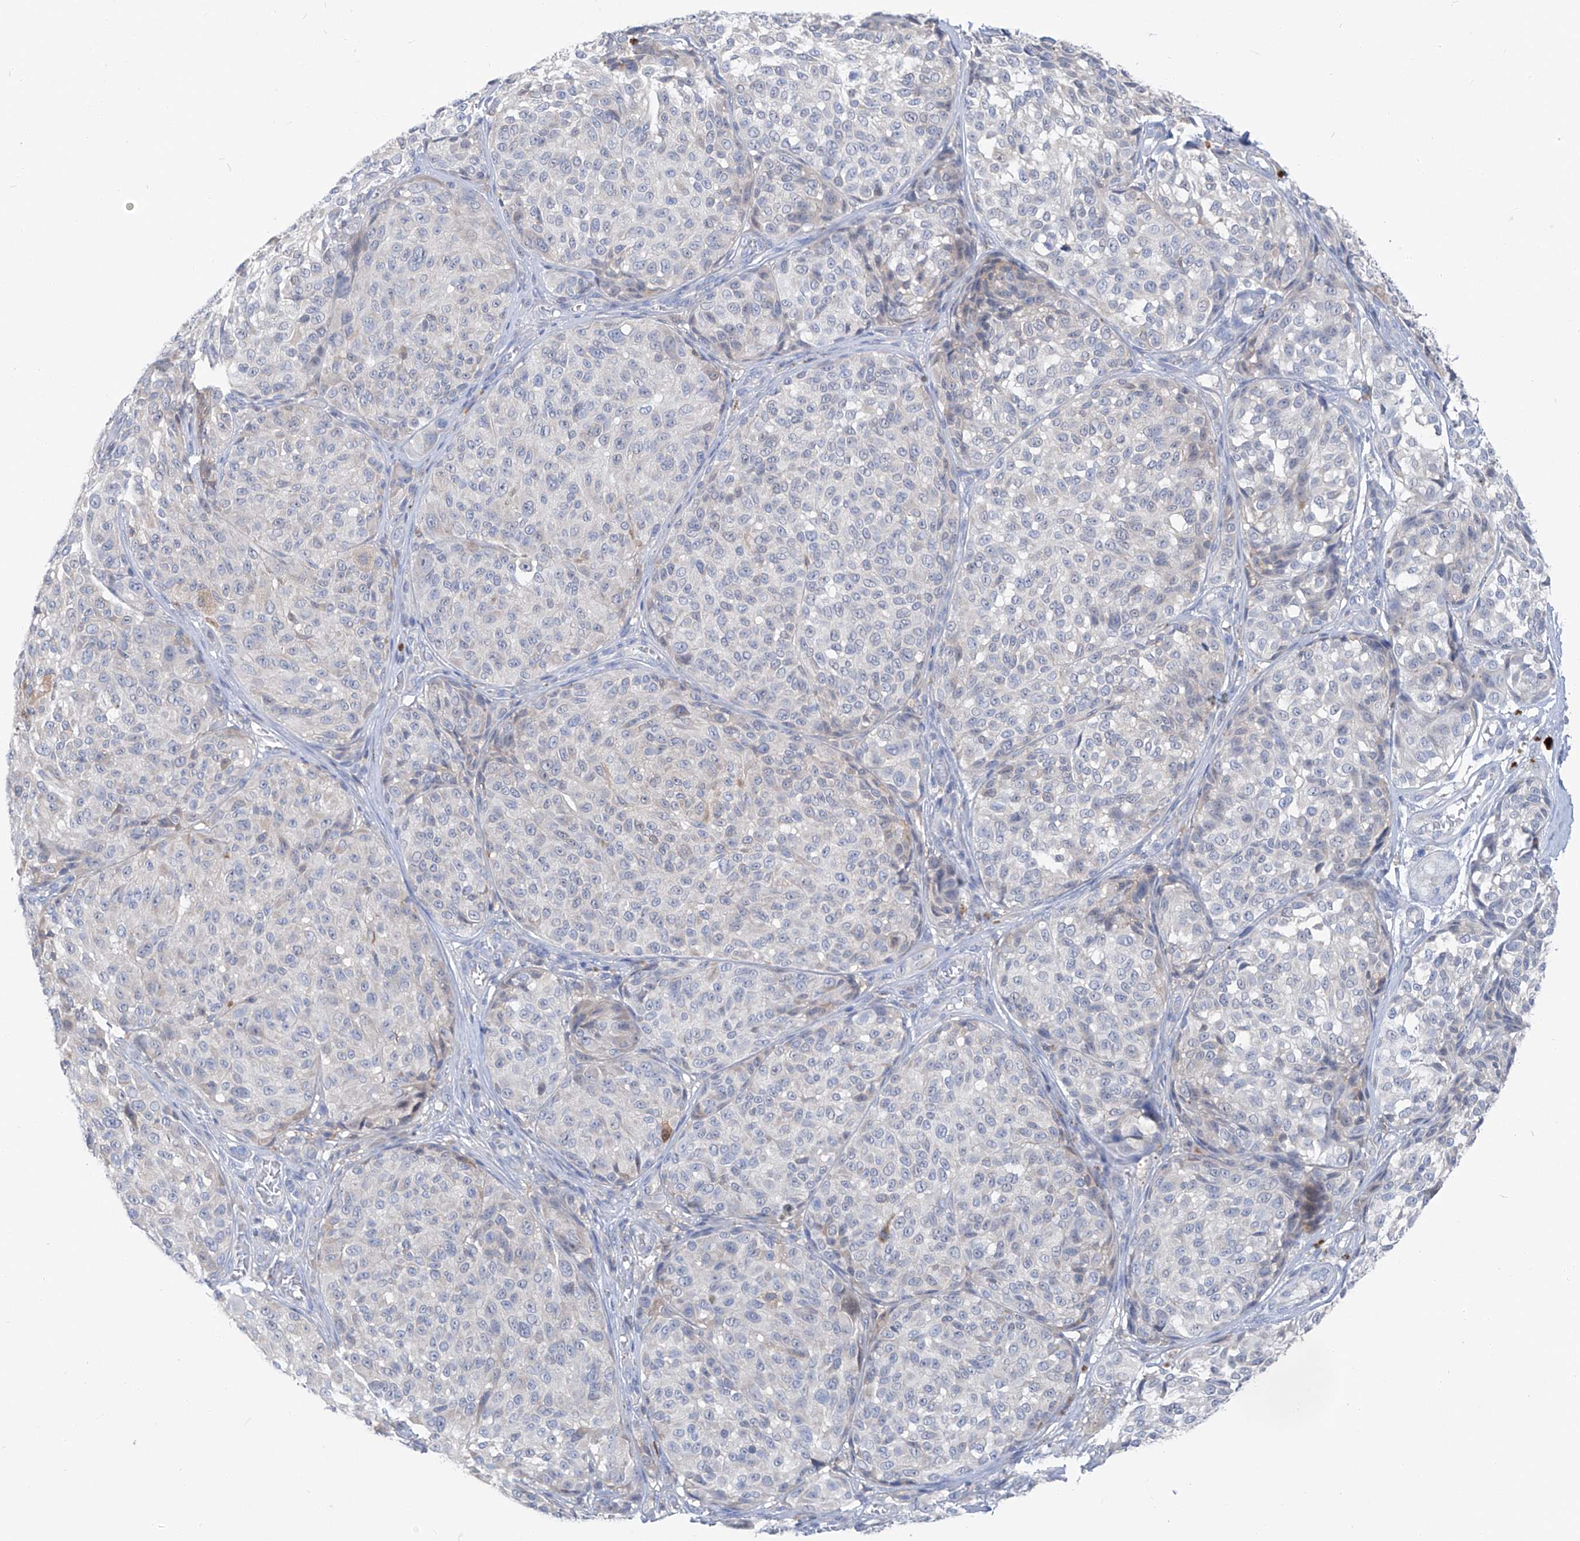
{"staining": {"intensity": "negative", "quantity": "none", "location": "none"}, "tissue": "melanoma", "cell_type": "Tumor cells", "image_type": "cancer", "snomed": [{"axis": "morphology", "description": "Malignant melanoma, NOS"}, {"axis": "topography", "description": "Skin"}], "caption": "Immunohistochemistry (IHC) photomicrograph of neoplastic tissue: malignant melanoma stained with DAB (3,3'-diaminobenzidine) reveals no significant protein positivity in tumor cells.", "gene": "UFL1", "patient": {"sex": "male", "age": 83}}